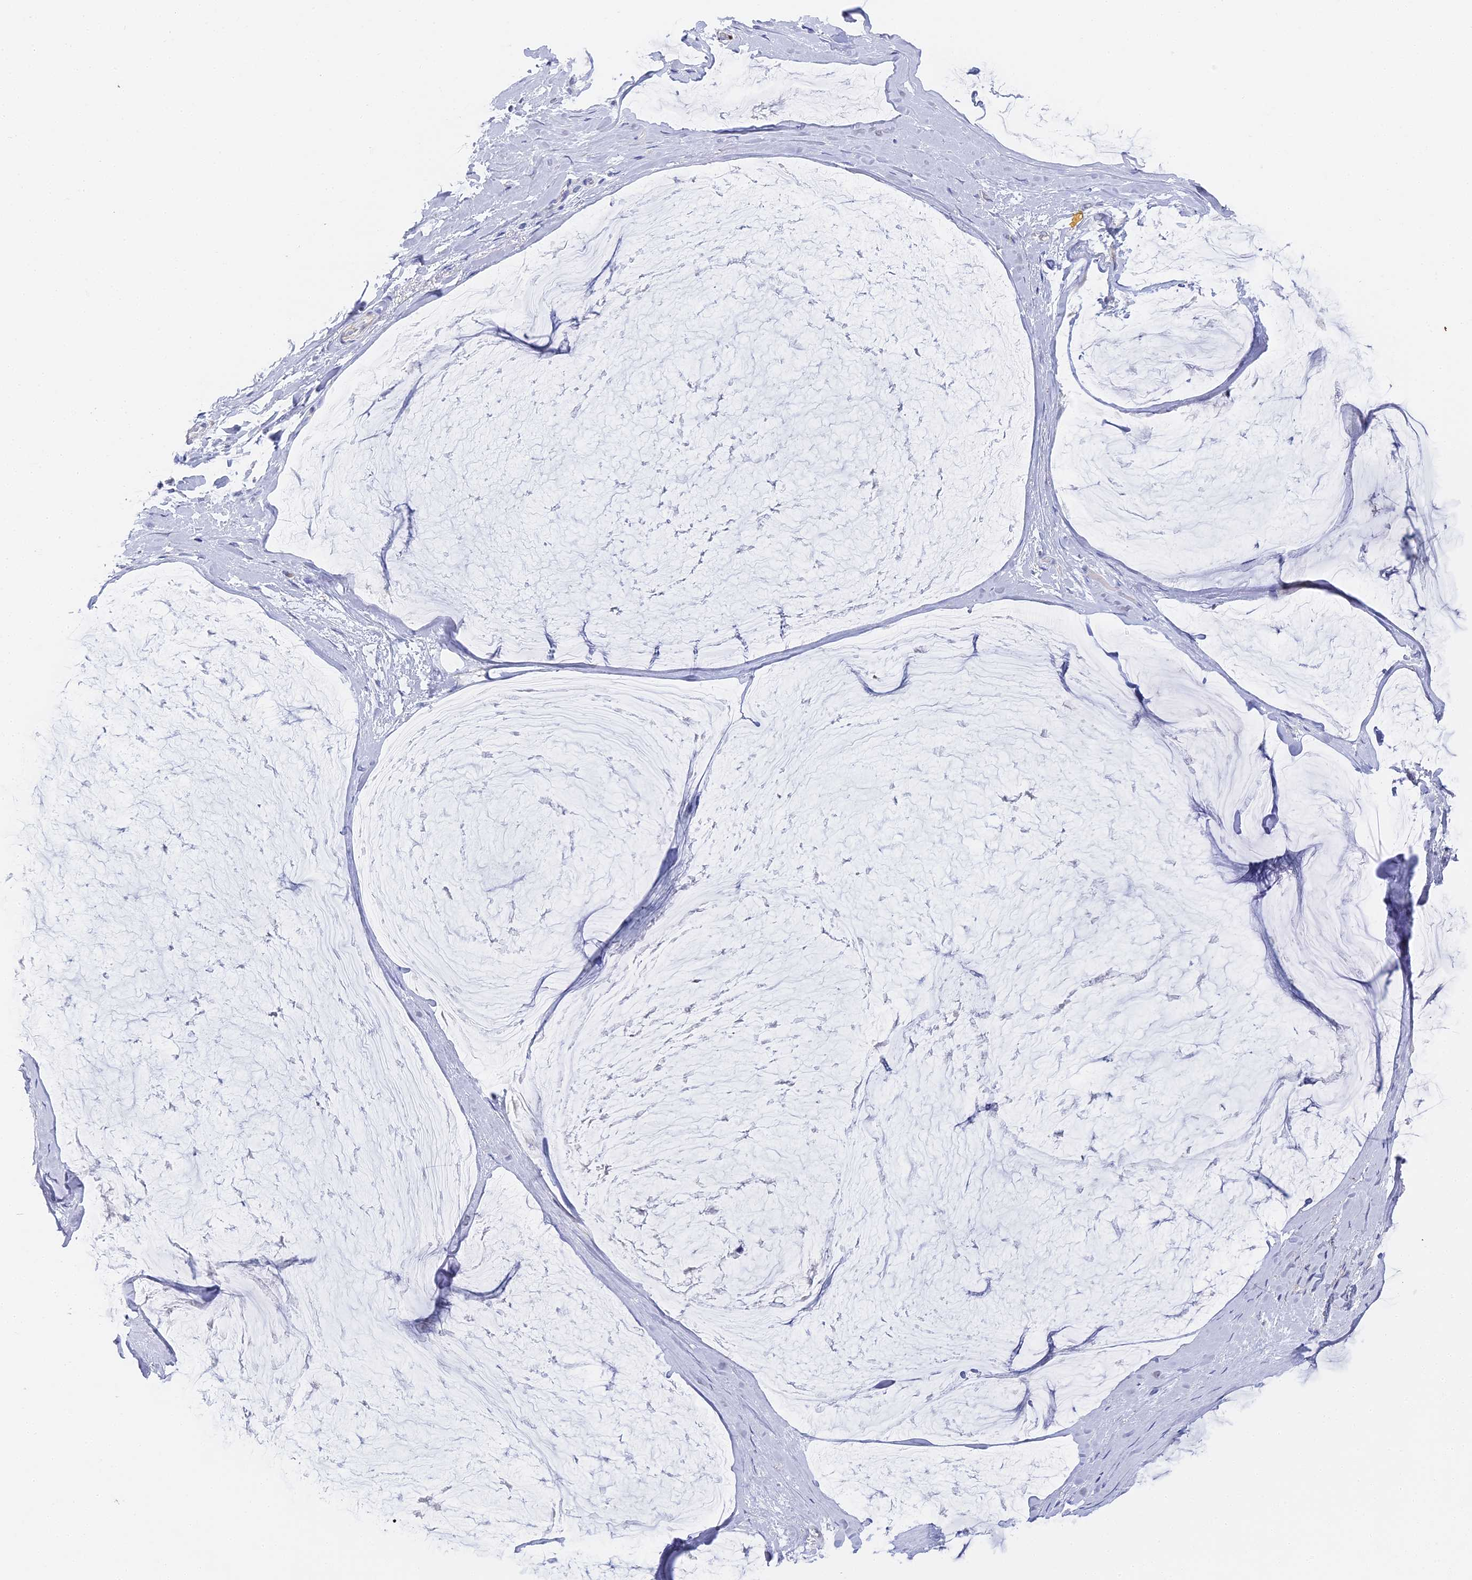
{"staining": {"intensity": "negative", "quantity": "none", "location": "none"}, "tissue": "ovarian cancer", "cell_type": "Tumor cells", "image_type": "cancer", "snomed": [{"axis": "morphology", "description": "Cystadenocarcinoma, mucinous, NOS"}, {"axis": "topography", "description": "Ovary"}], "caption": "Photomicrograph shows no significant protein expression in tumor cells of ovarian cancer. Brightfield microscopy of IHC stained with DAB (brown) and hematoxylin (blue), captured at high magnification.", "gene": "GJA1", "patient": {"sex": "female", "age": 39}}